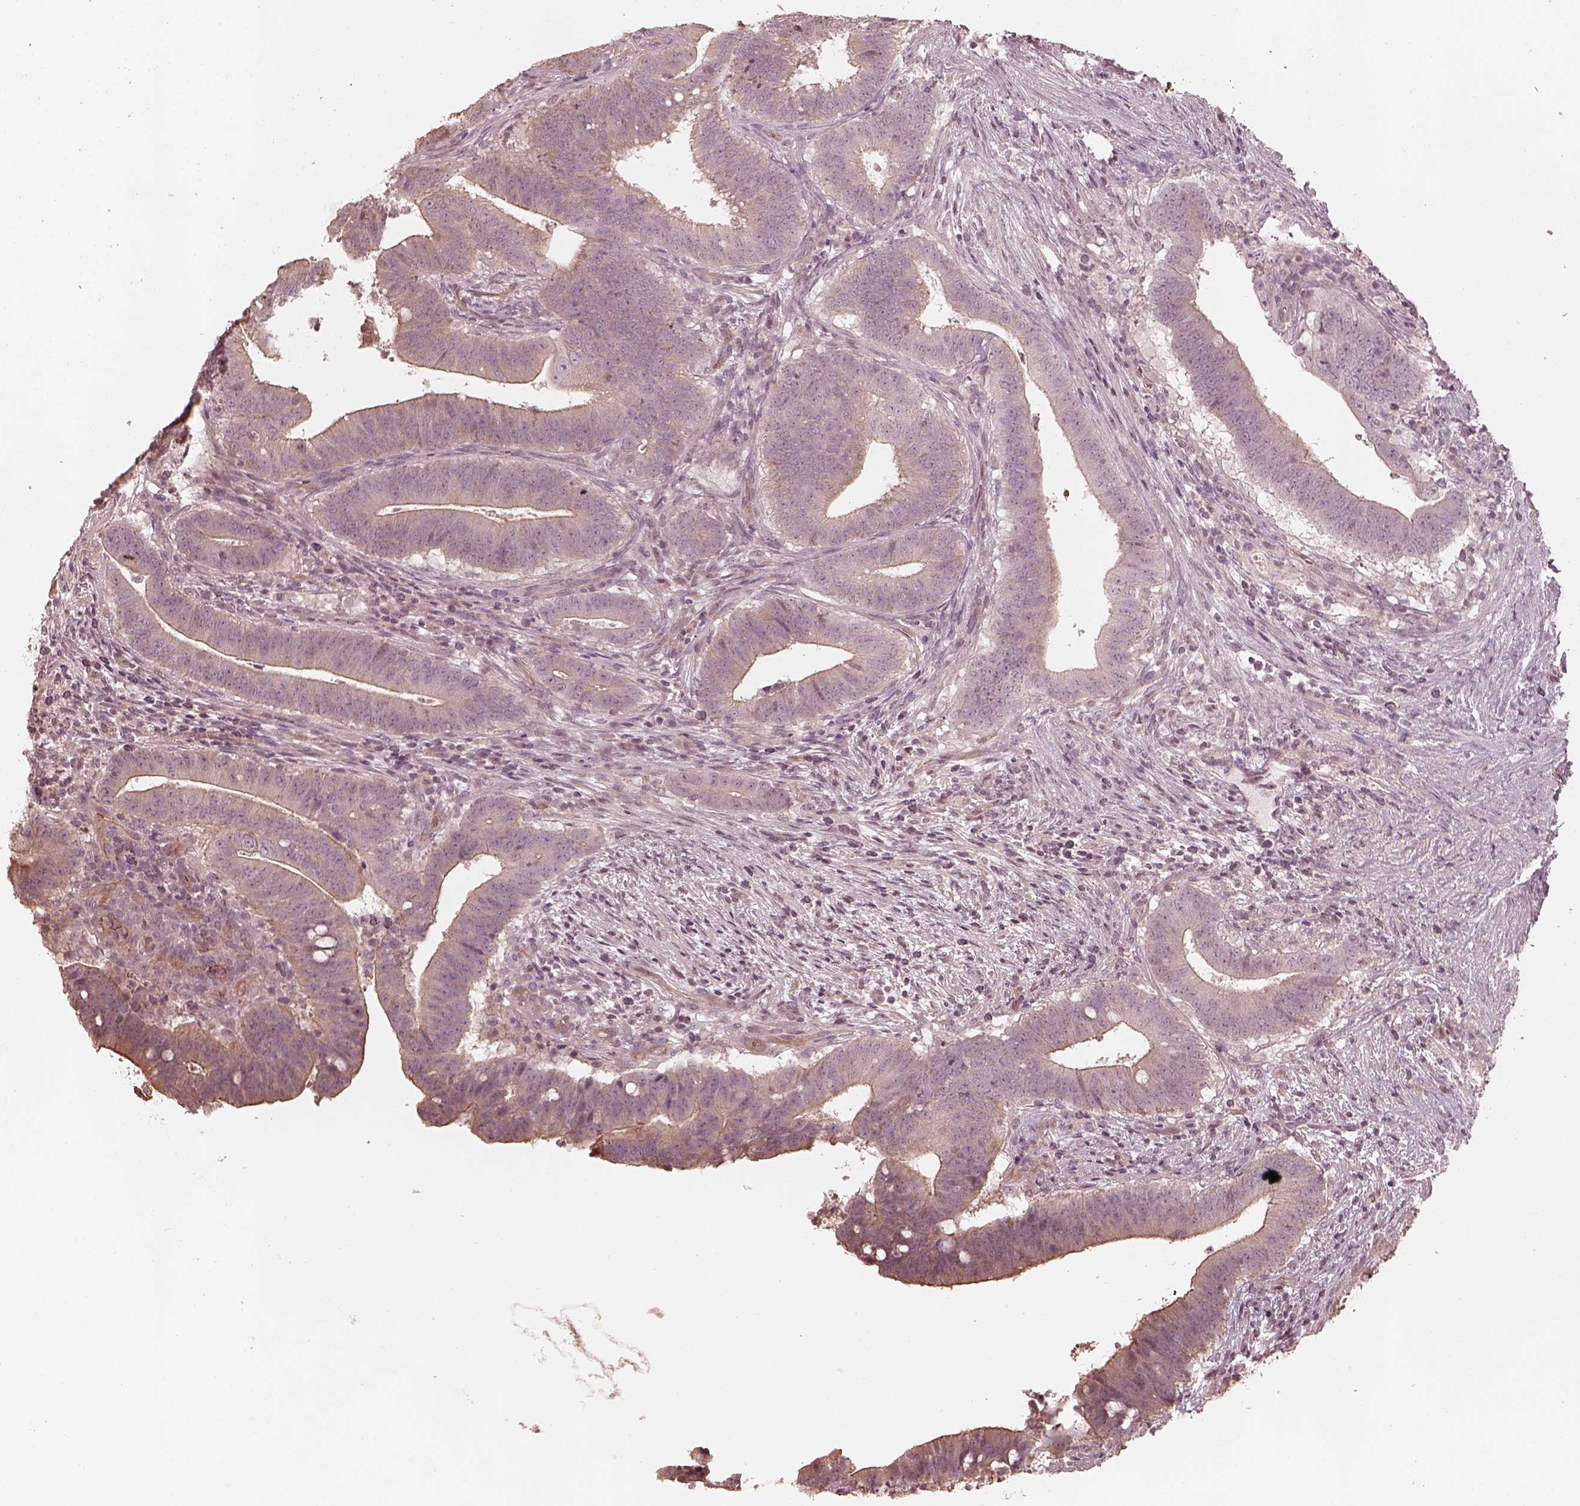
{"staining": {"intensity": "weak", "quantity": "<25%", "location": "cytoplasmic/membranous"}, "tissue": "colorectal cancer", "cell_type": "Tumor cells", "image_type": "cancer", "snomed": [{"axis": "morphology", "description": "Adenocarcinoma, NOS"}, {"axis": "topography", "description": "Colon"}], "caption": "Colorectal adenocarcinoma stained for a protein using immunohistochemistry (IHC) displays no positivity tumor cells.", "gene": "KIF5C", "patient": {"sex": "female", "age": 43}}